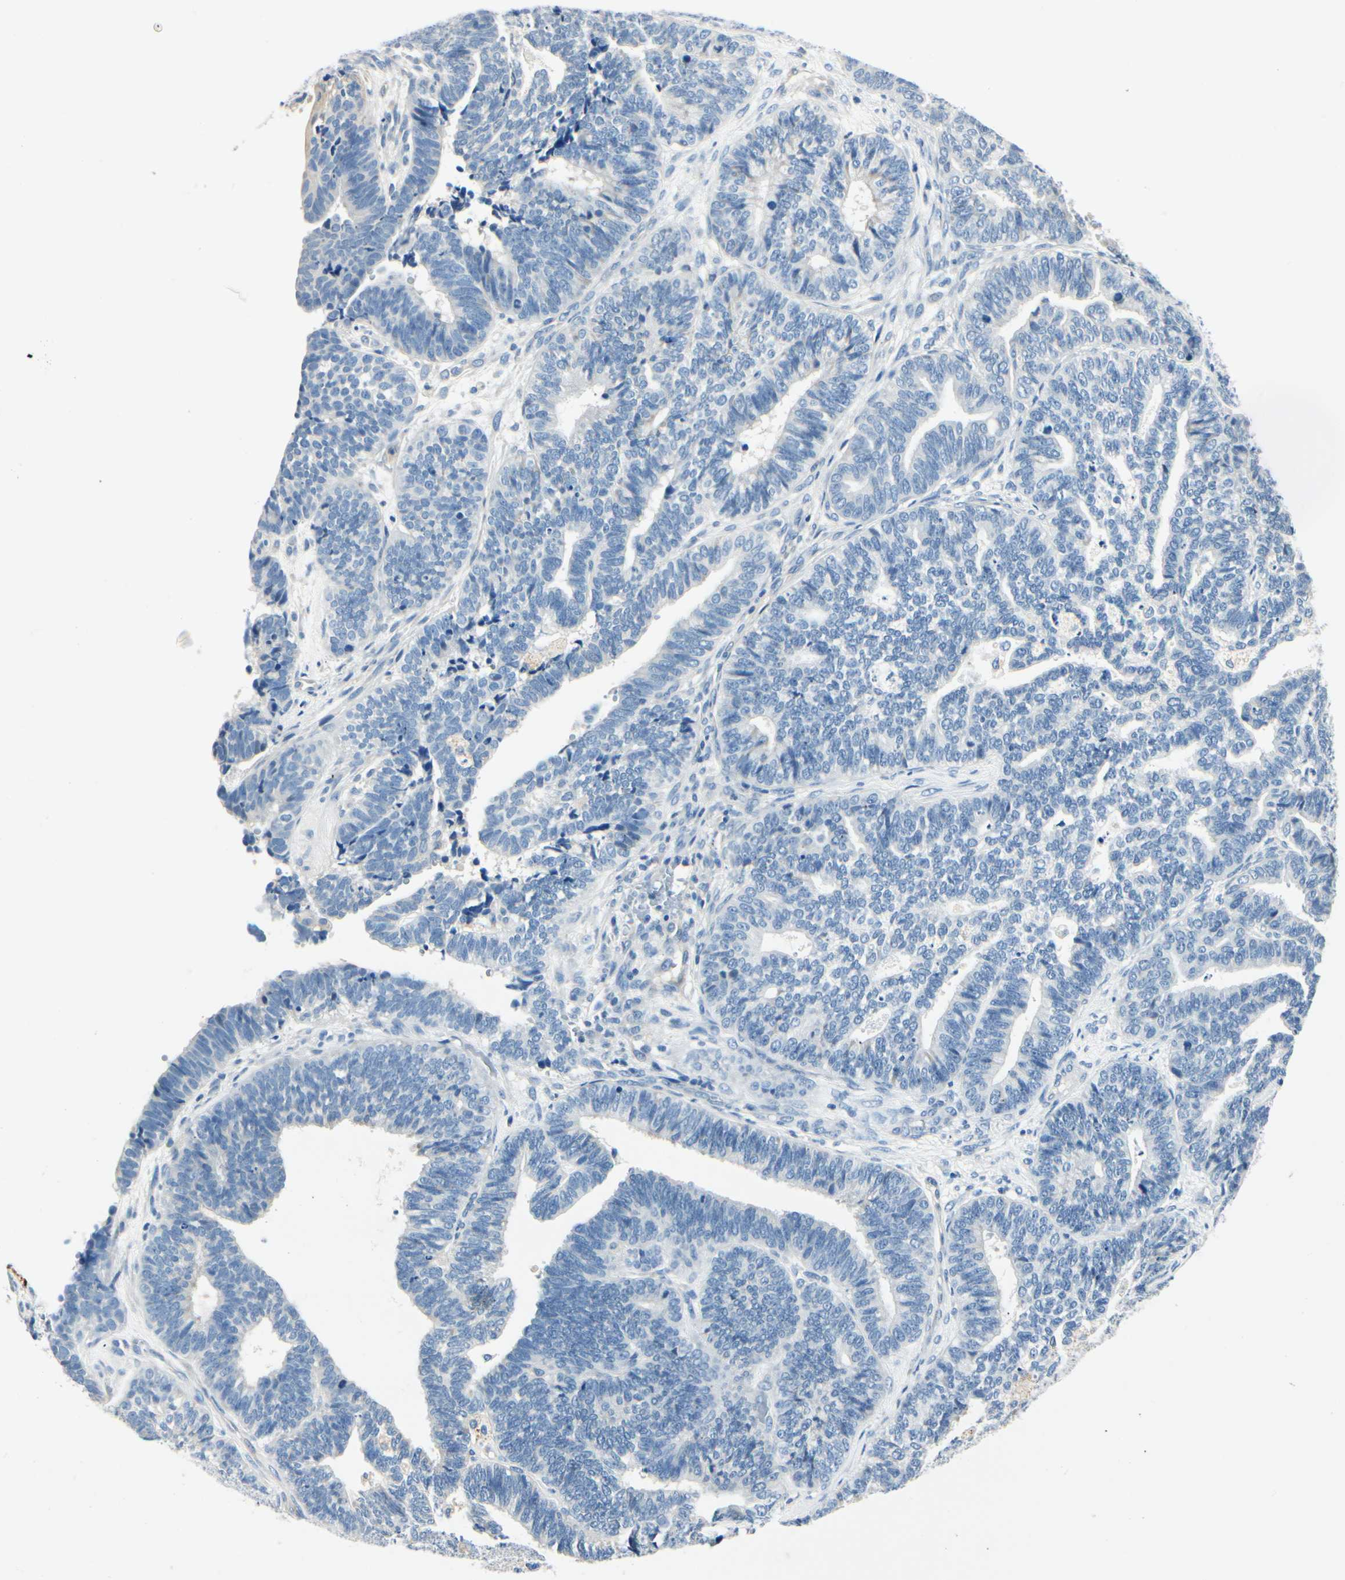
{"staining": {"intensity": "negative", "quantity": "none", "location": "none"}, "tissue": "endometrial cancer", "cell_type": "Tumor cells", "image_type": "cancer", "snomed": [{"axis": "morphology", "description": "Adenocarcinoma, NOS"}, {"axis": "topography", "description": "Endometrium"}], "caption": "This histopathology image is of endometrial cancer stained with immunohistochemistry (IHC) to label a protein in brown with the nuclei are counter-stained blue. There is no positivity in tumor cells. (Brightfield microscopy of DAB (3,3'-diaminobenzidine) immunohistochemistry (IHC) at high magnification).", "gene": "TGFBR3", "patient": {"sex": "female", "age": 70}}